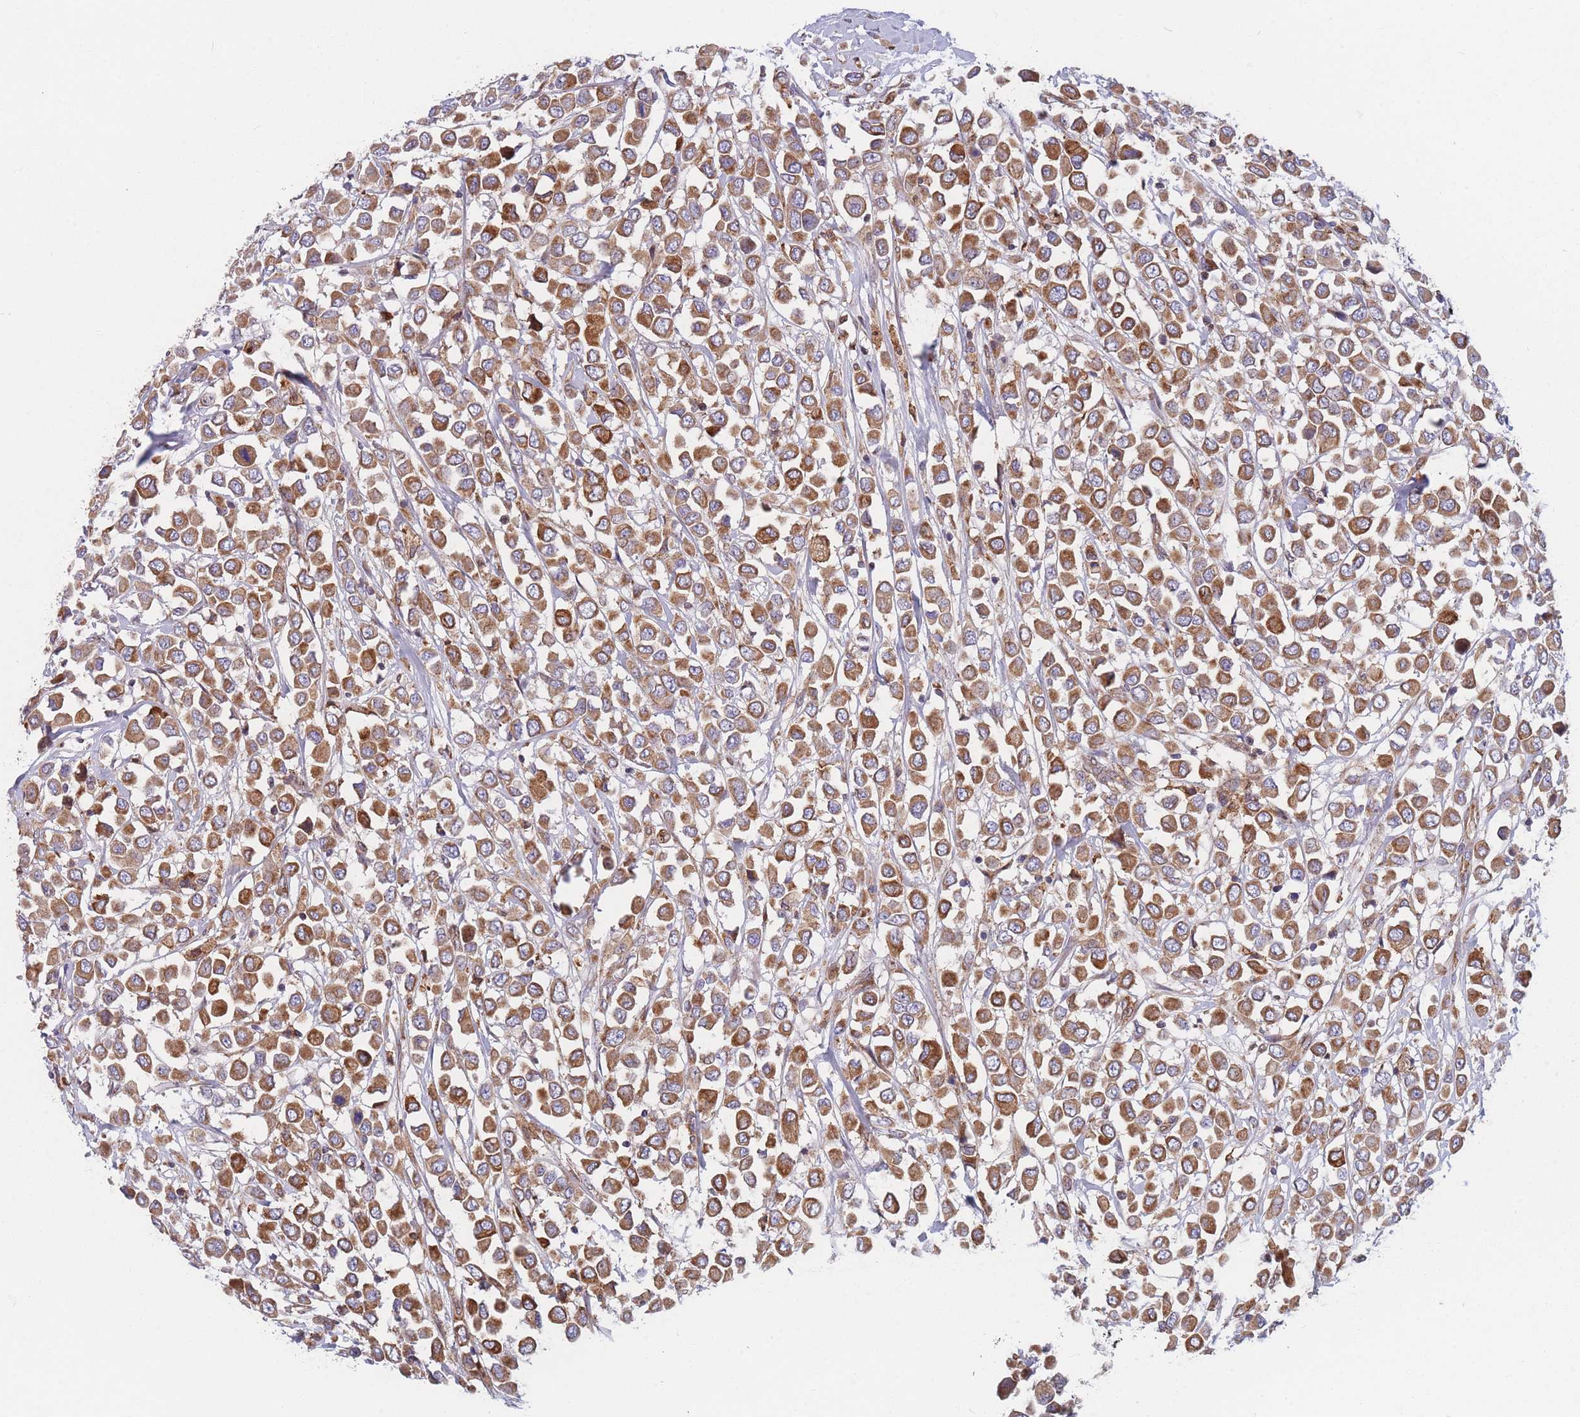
{"staining": {"intensity": "strong", "quantity": ">75%", "location": "cytoplasmic/membranous"}, "tissue": "breast cancer", "cell_type": "Tumor cells", "image_type": "cancer", "snomed": [{"axis": "morphology", "description": "Duct carcinoma"}, {"axis": "topography", "description": "Breast"}], "caption": "A high-resolution image shows immunohistochemistry (IHC) staining of infiltrating ductal carcinoma (breast), which shows strong cytoplasmic/membranous positivity in approximately >75% of tumor cells.", "gene": "TMEM131L", "patient": {"sex": "female", "age": 61}}